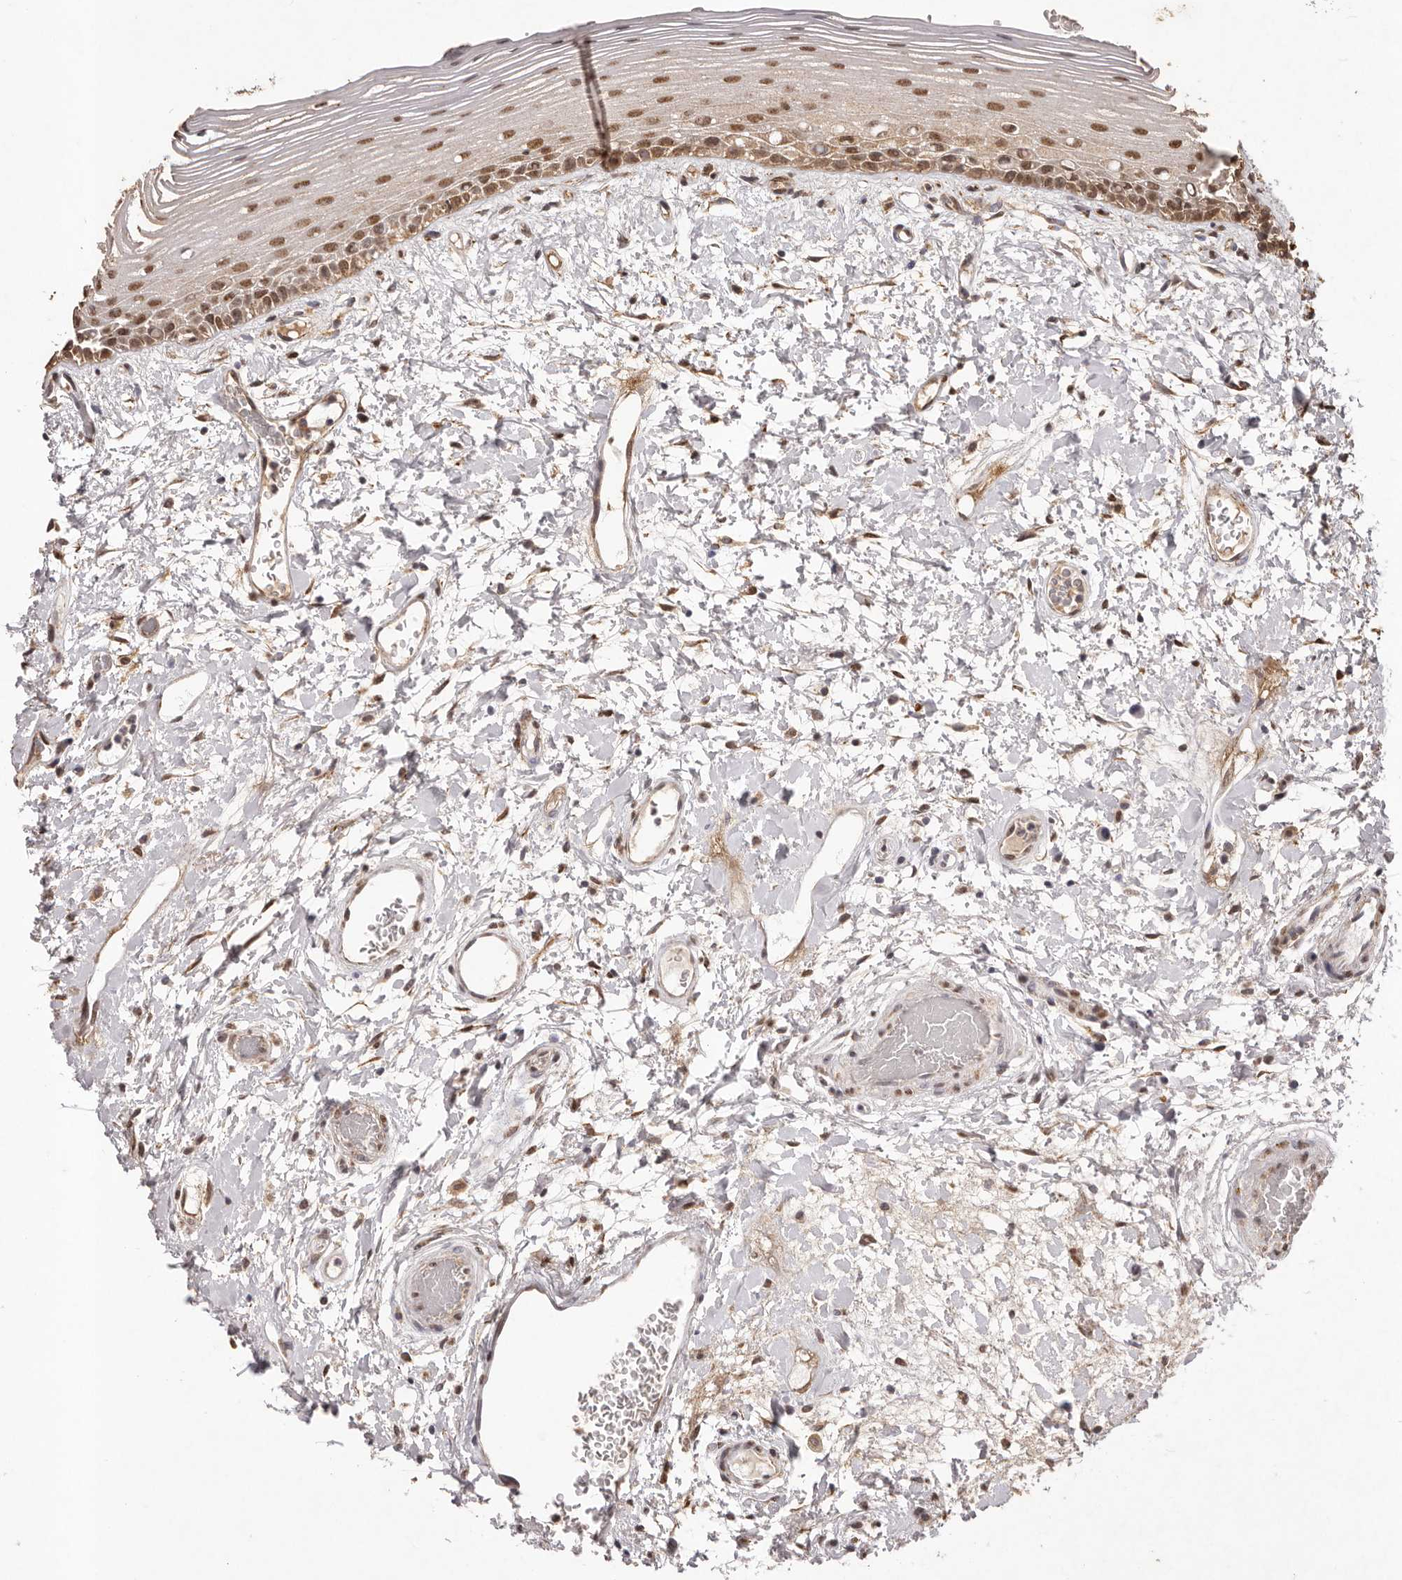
{"staining": {"intensity": "strong", "quantity": ">75%", "location": "cytoplasmic/membranous,nuclear"}, "tissue": "oral mucosa", "cell_type": "Squamous epithelial cells", "image_type": "normal", "snomed": [{"axis": "morphology", "description": "Normal tissue, NOS"}, {"axis": "topography", "description": "Oral tissue"}], "caption": "High-magnification brightfield microscopy of unremarkable oral mucosa stained with DAB (3,3'-diaminobenzidine) (brown) and counterstained with hematoxylin (blue). squamous epithelial cells exhibit strong cytoplasmic/membranous,nuclear positivity is seen in about>75% of cells.", "gene": "RPS6KA5", "patient": {"sex": "female", "age": 76}}